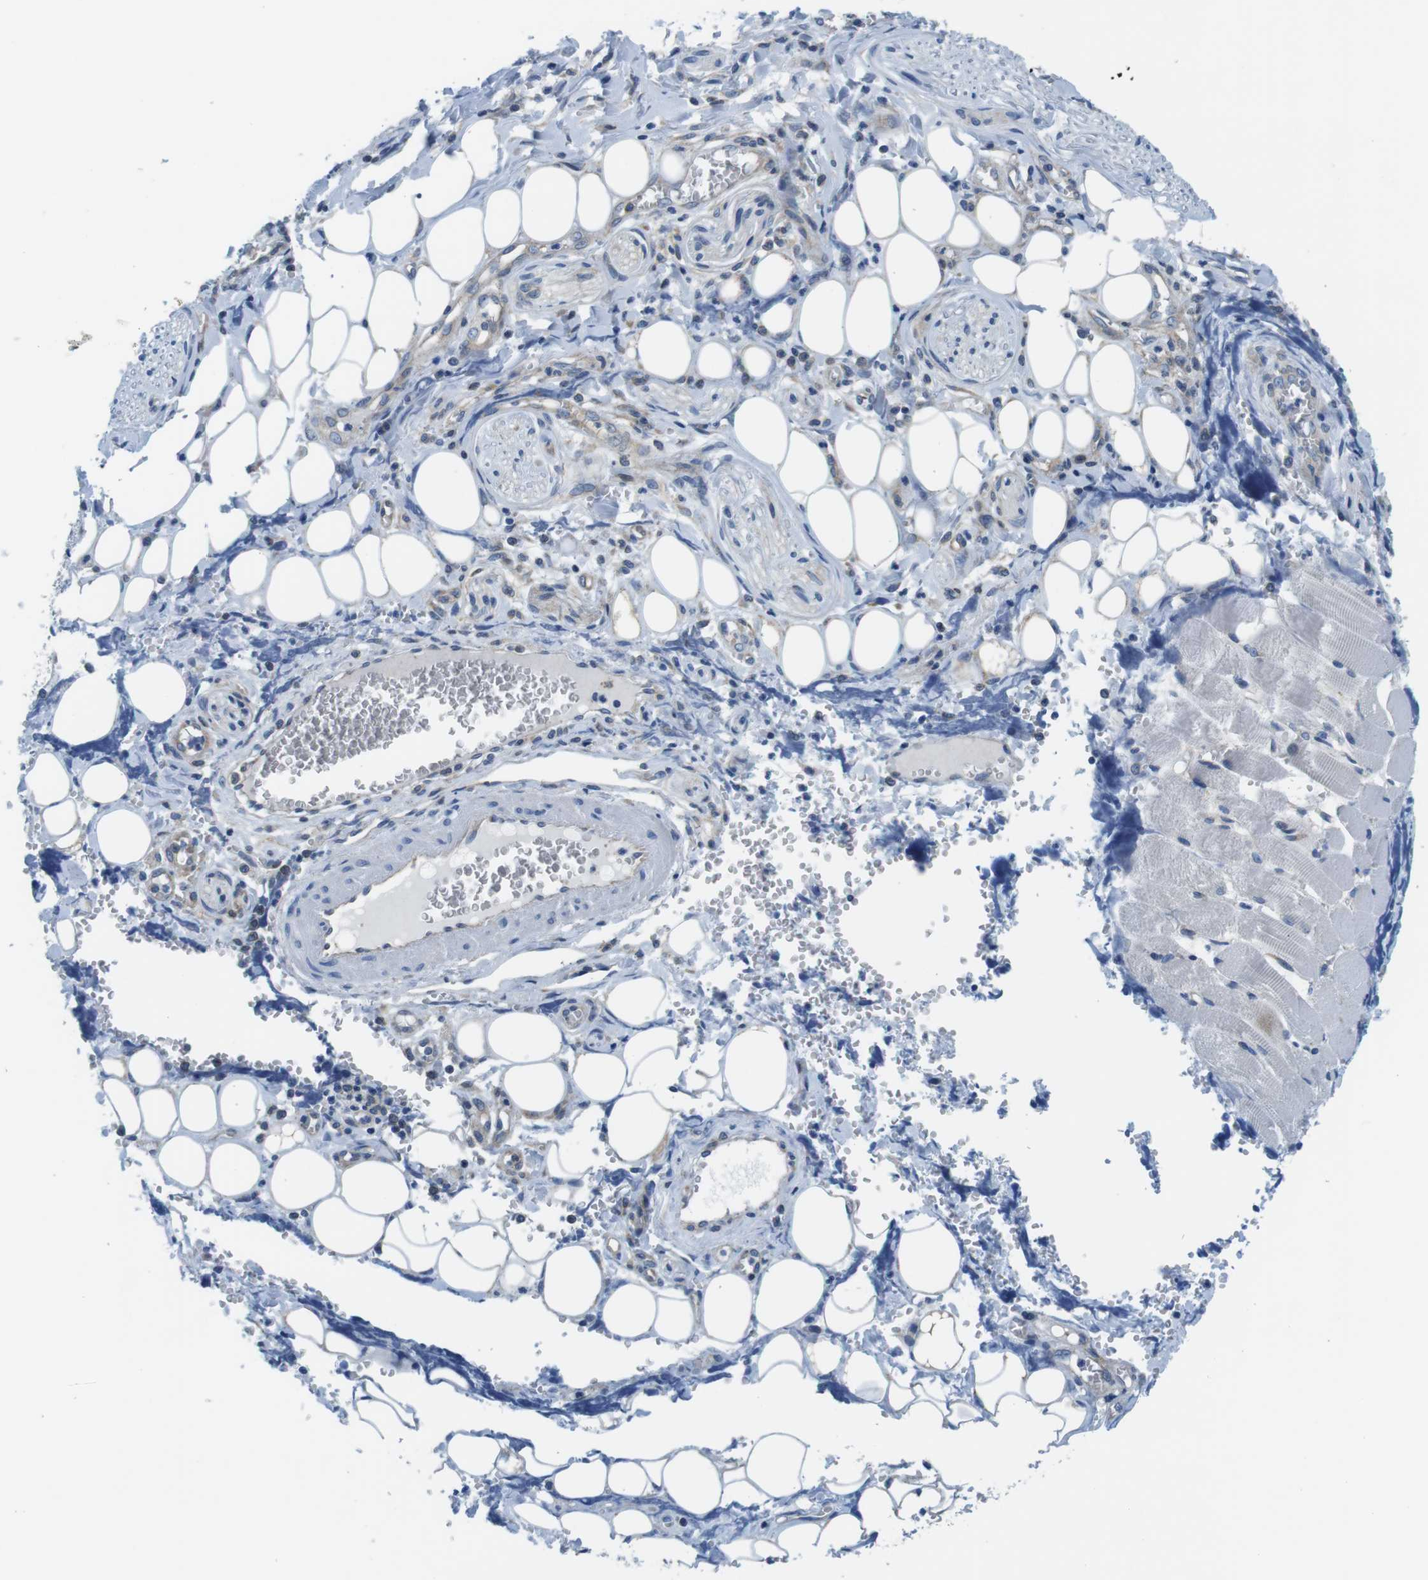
{"staining": {"intensity": "negative", "quantity": "none", "location": "none"}, "tissue": "adipose tissue", "cell_type": "Adipocytes", "image_type": "normal", "snomed": [{"axis": "morphology", "description": "Squamous cell carcinoma, NOS"}, {"axis": "topography", "description": "Oral tissue"}, {"axis": "topography", "description": "Head-Neck"}], "caption": "The histopathology image exhibits no significant positivity in adipocytes of adipose tissue. (Stains: DAB (3,3'-diaminobenzidine) IHC with hematoxylin counter stain, Microscopy: brightfield microscopy at high magnification).", "gene": "EIF2B5", "patient": {"sex": "female", "age": 50}}